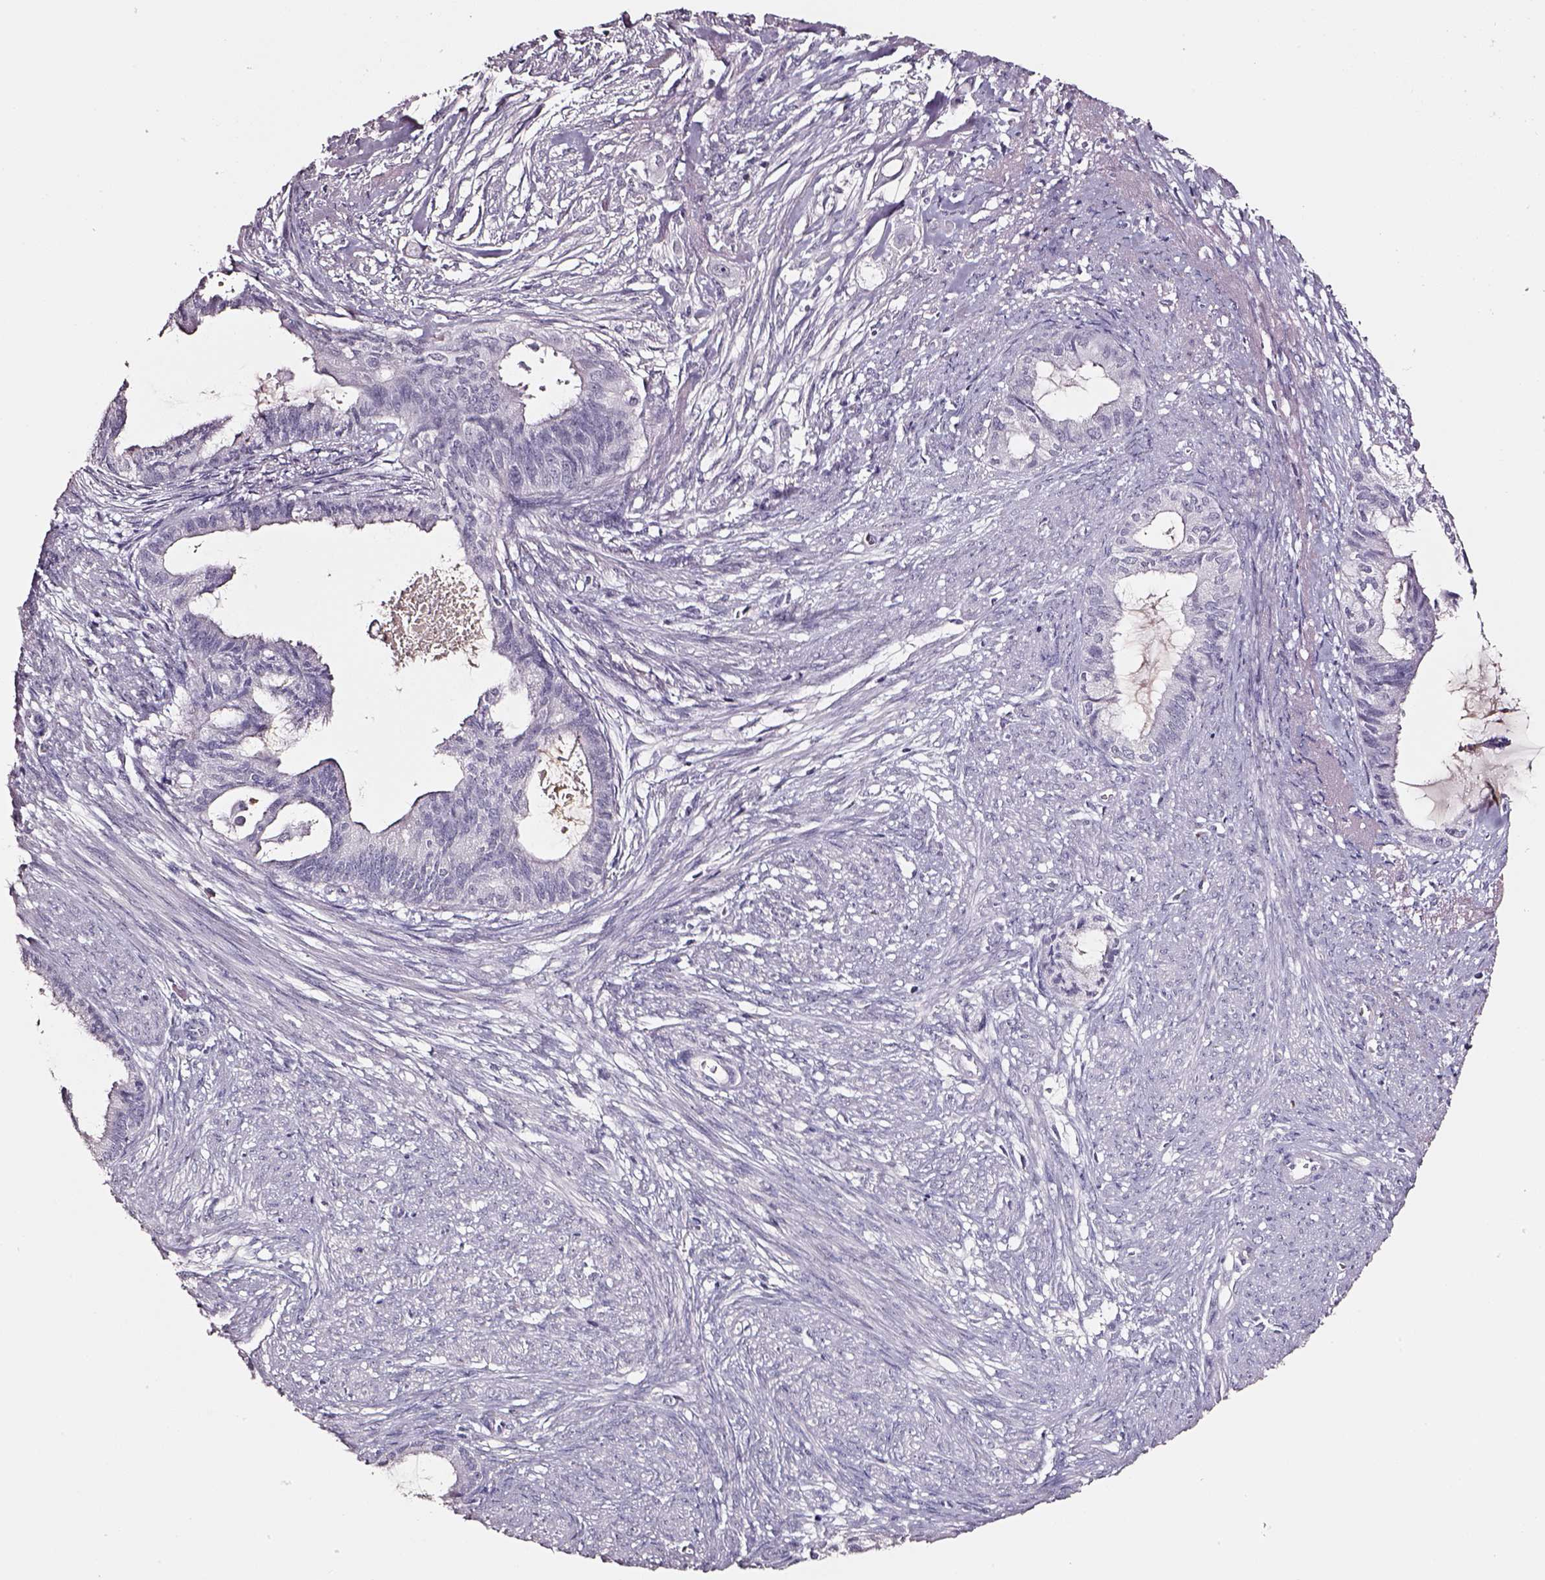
{"staining": {"intensity": "negative", "quantity": "none", "location": "none"}, "tissue": "endometrial cancer", "cell_type": "Tumor cells", "image_type": "cancer", "snomed": [{"axis": "morphology", "description": "Adenocarcinoma, NOS"}, {"axis": "topography", "description": "Endometrium"}], "caption": "An image of endometrial adenocarcinoma stained for a protein shows no brown staining in tumor cells. (DAB (3,3'-diaminobenzidine) immunohistochemistry (IHC), high magnification).", "gene": "SMIM17", "patient": {"sex": "female", "age": 86}}